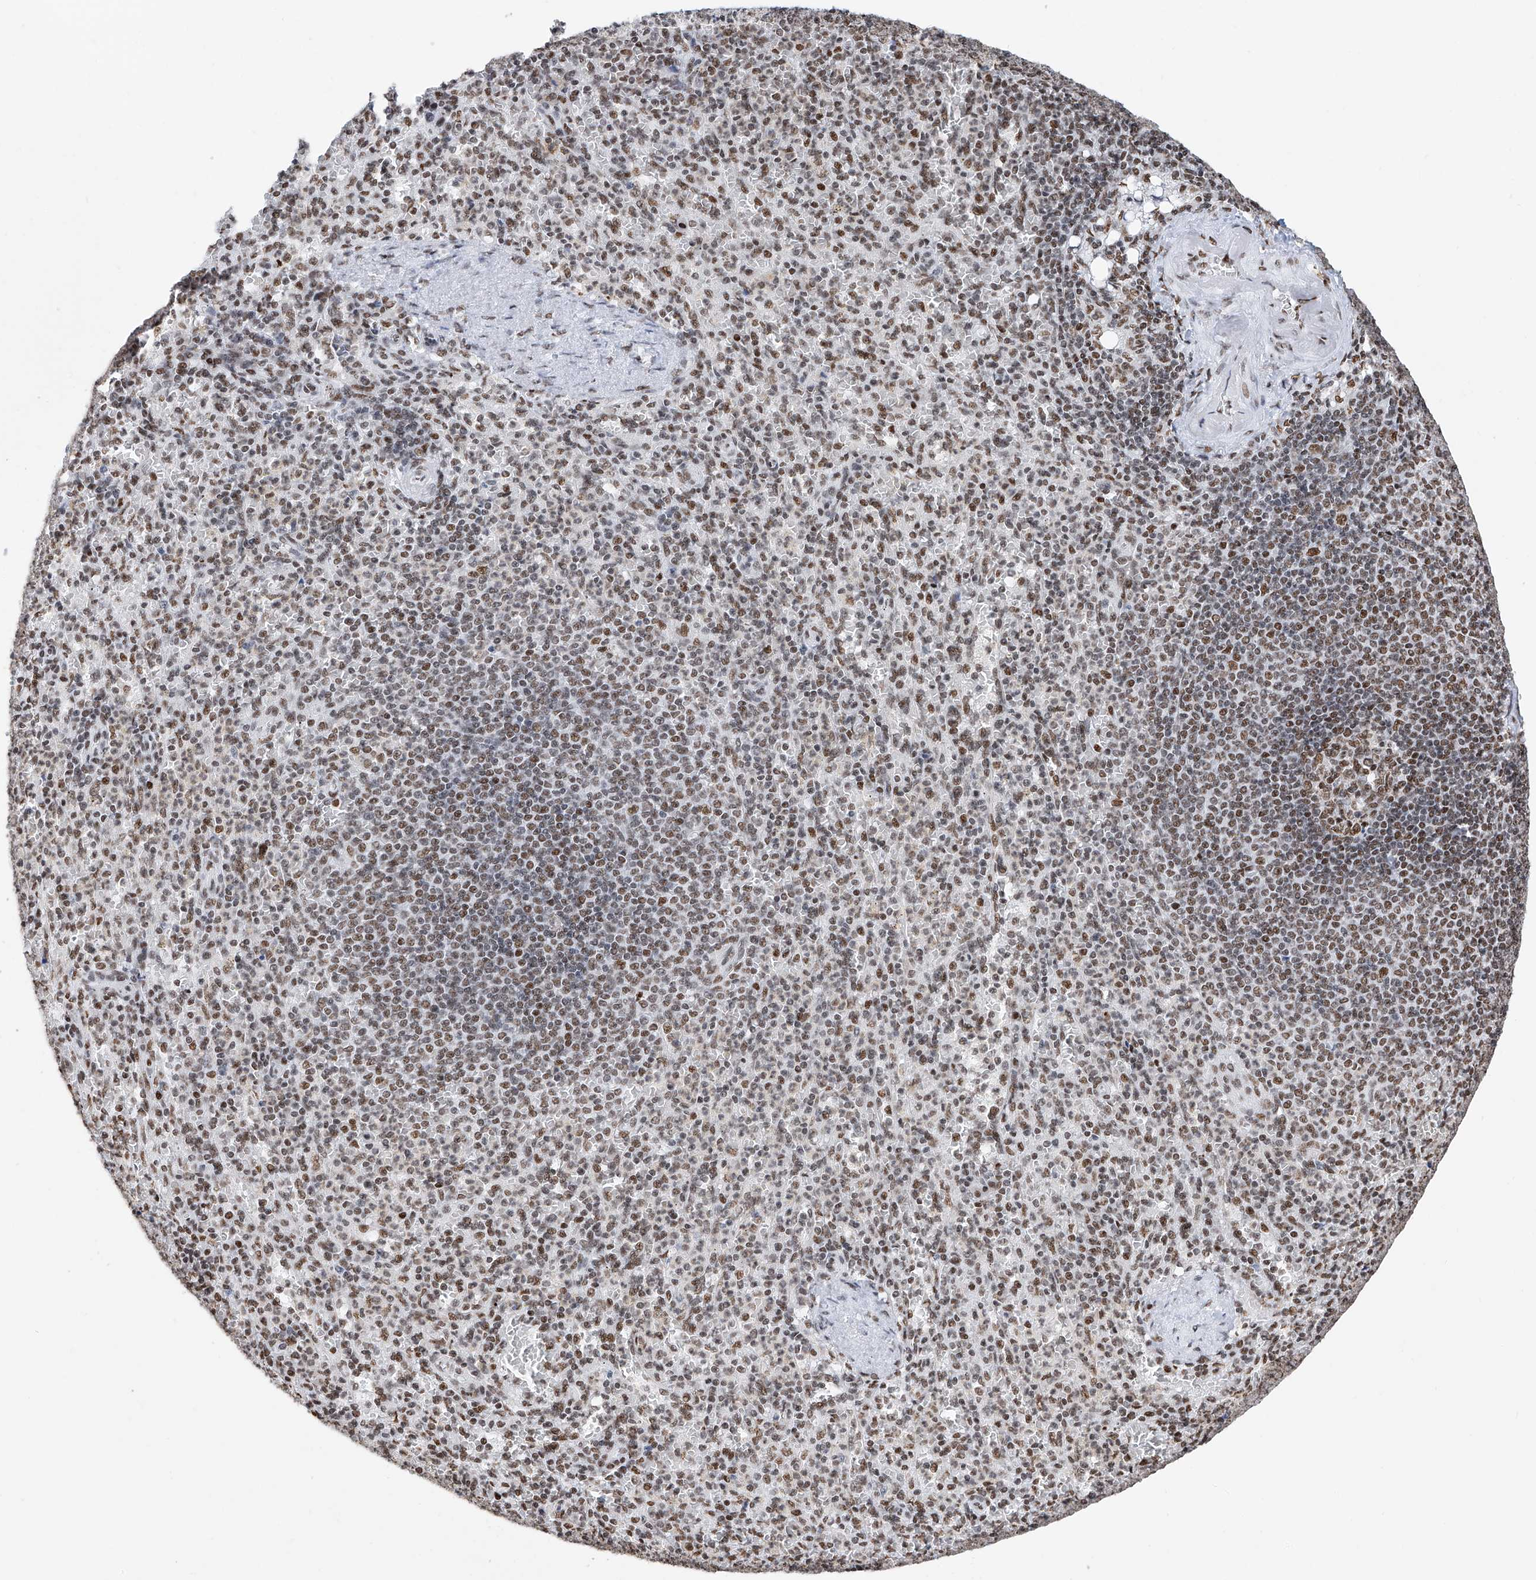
{"staining": {"intensity": "moderate", "quantity": "25%-75%", "location": "nuclear"}, "tissue": "spleen", "cell_type": "Cells in red pulp", "image_type": "normal", "snomed": [{"axis": "morphology", "description": "Normal tissue, NOS"}, {"axis": "topography", "description": "Spleen"}], "caption": "High-power microscopy captured an IHC photomicrograph of benign spleen, revealing moderate nuclear positivity in approximately 25%-75% of cells in red pulp. (DAB (3,3'-diaminobenzidine) IHC, brown staining for protein, blue staining for nuclei).", "gene": "SRSF6", "patient": {"sex": "female", "age": 74}}